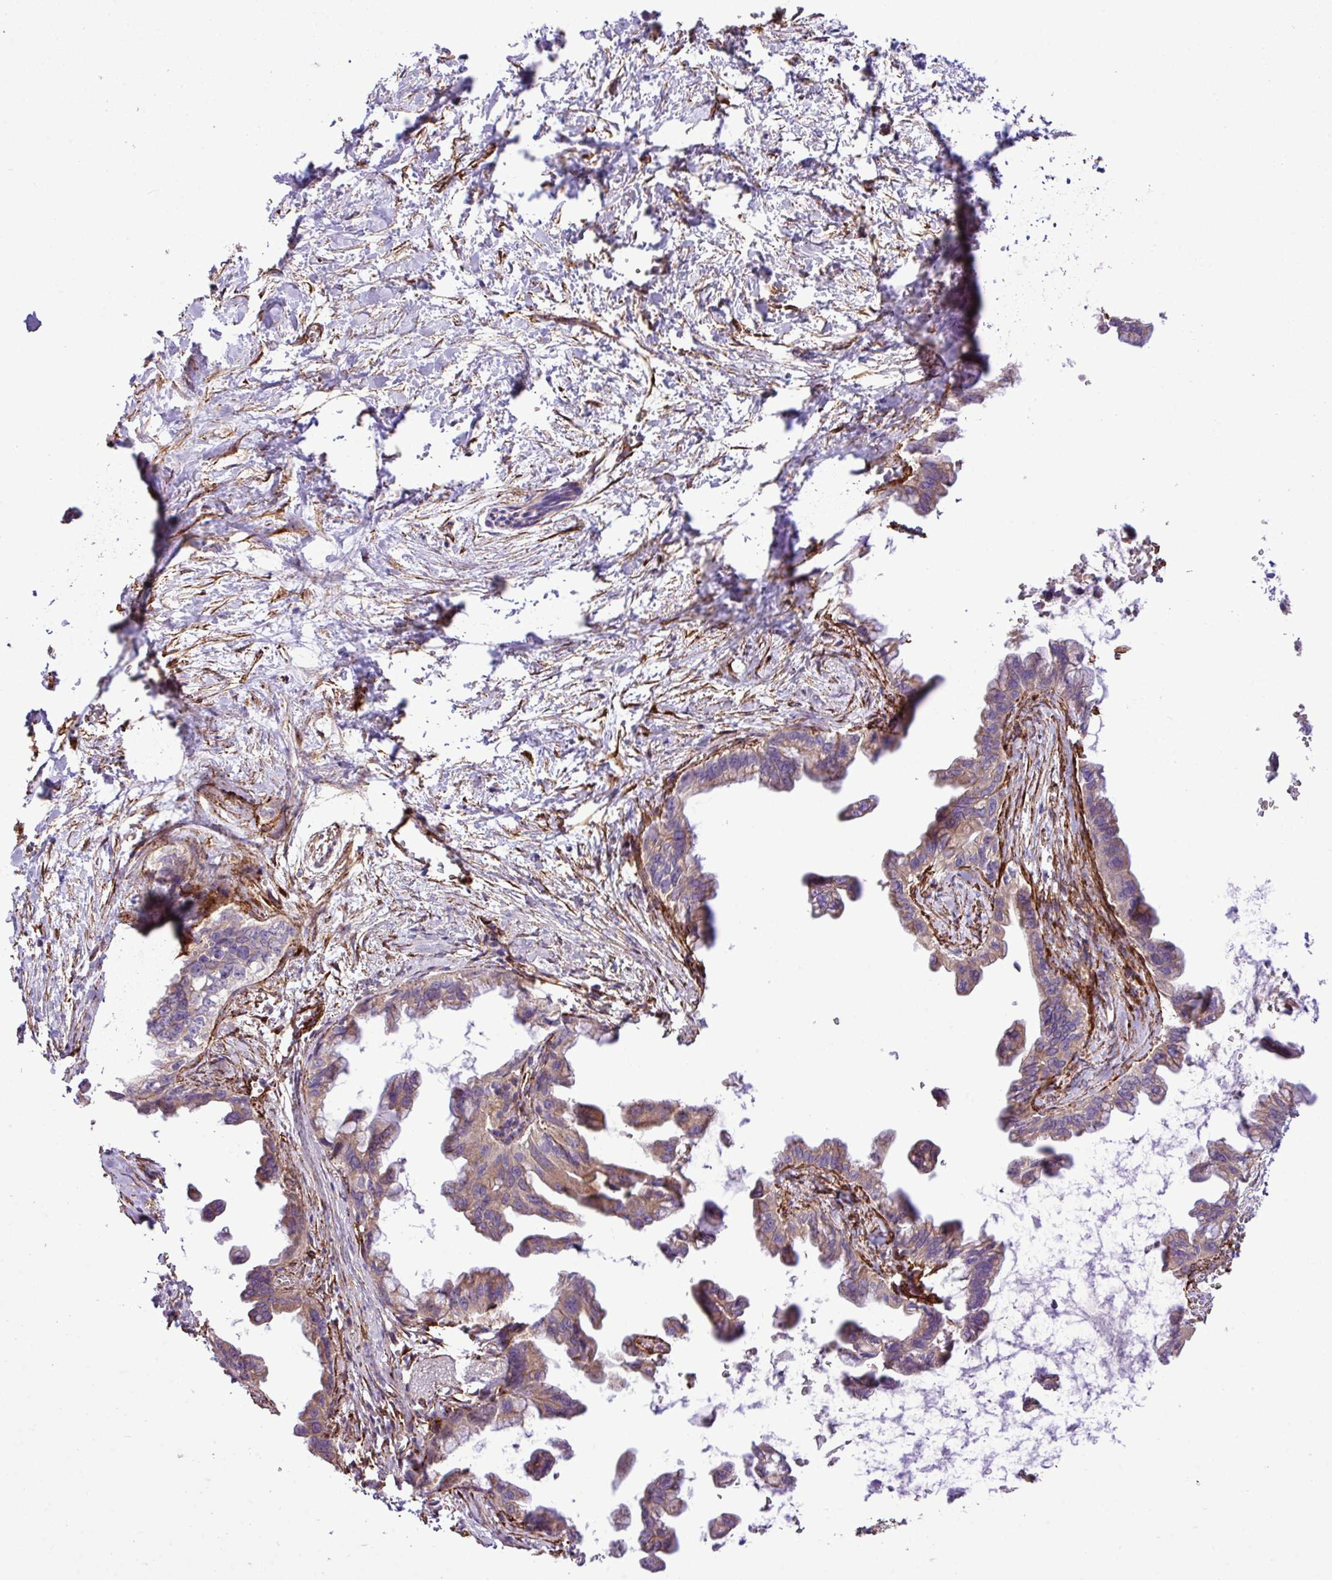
{"staining": {"intensity": "moderate", "quantity": "25%-75%", "location": "cytoplasmic/membranous"}, "tissue": "pancreatic cancer", "cell_type": "Tumor cells", "image_type": "cancer", "snomed": [{"axis": "morphology", "description": "Adenocarcinoma, NOS"}, {"axis": "topography", "description": "Pancreas"}], "caption": "Immunohistochemistry (IHC) of pancreatic cancer shows medium levels of moderate cytoplasmic/membranous positivity in about 25%-75% of tumor cells.", "gene": "FAM47E", "patient": {"sex": "male", "age": 61}}